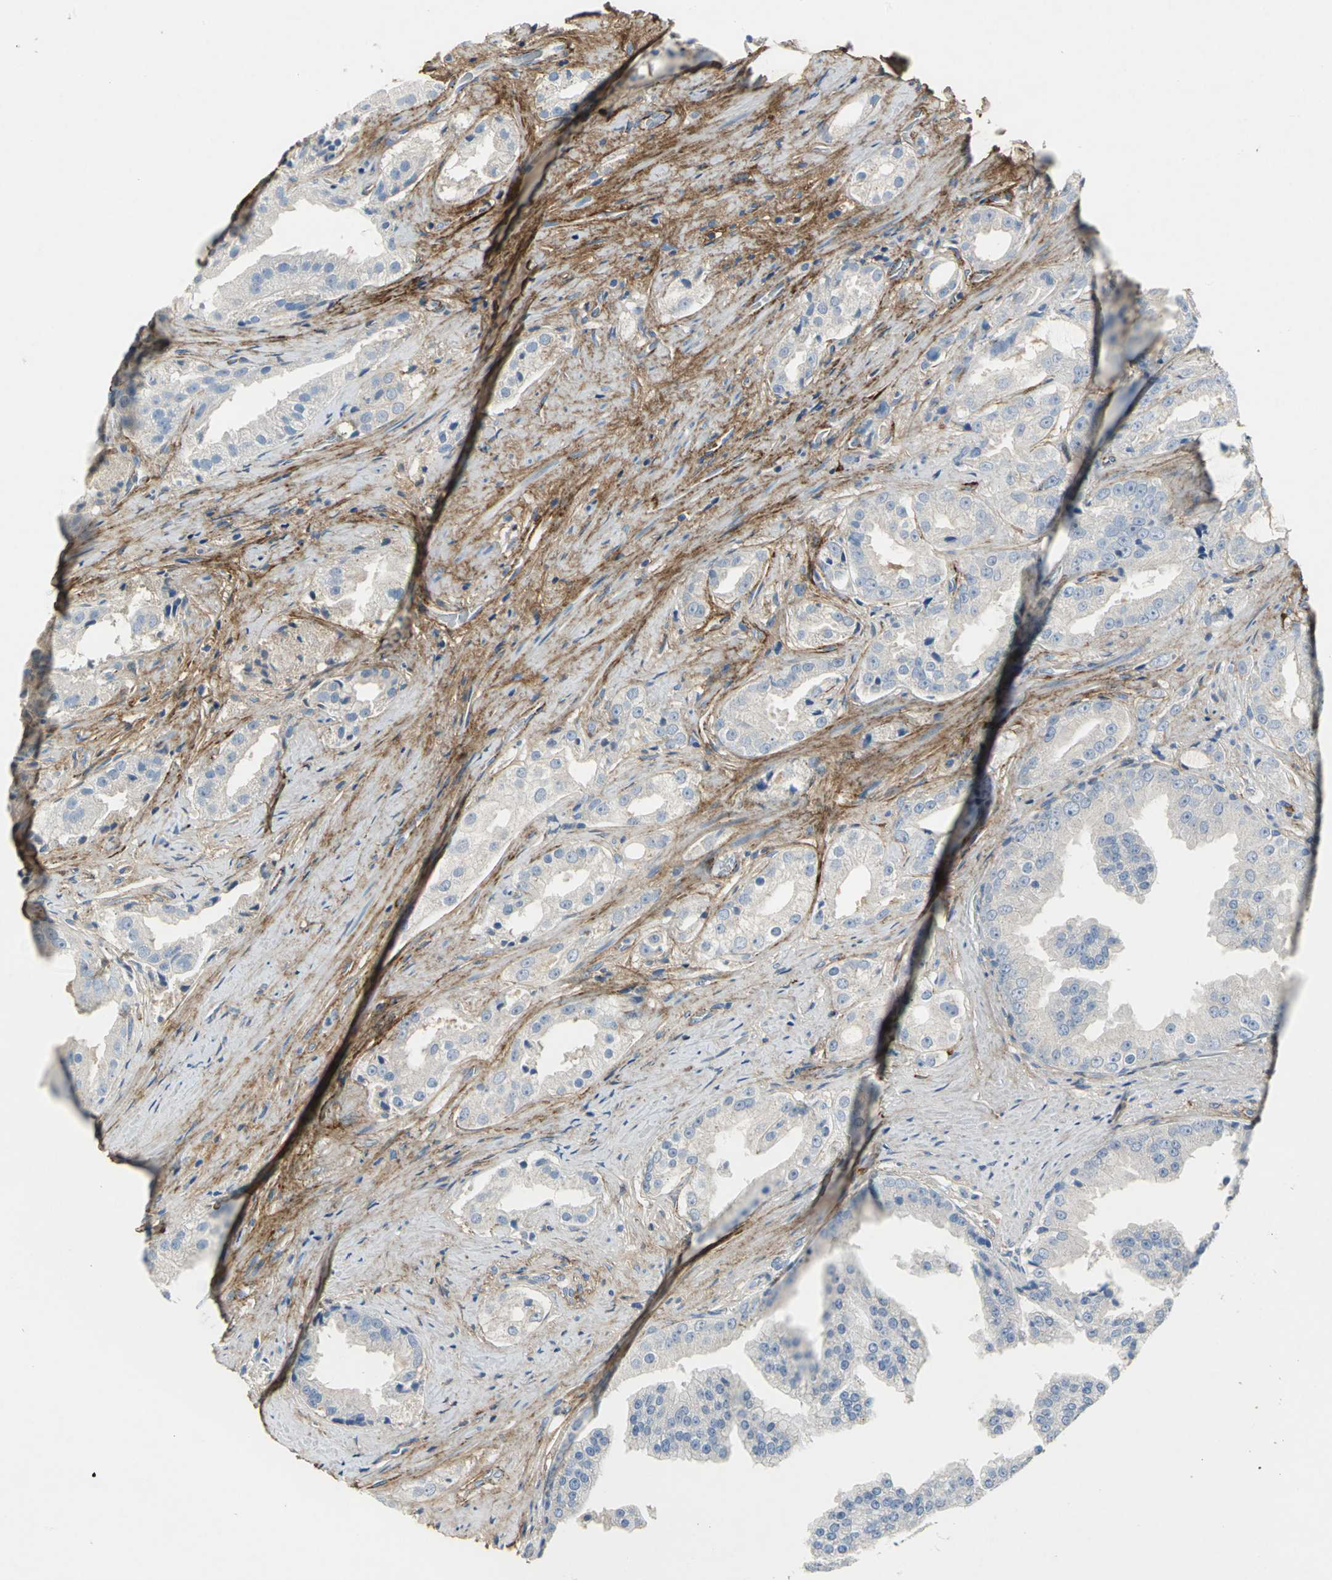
{"staining": {"intensity": "negative", "quantity": "none", "location": "none"}, "tissue": "prostate cancer", "cell_type": "Tumor cells", "image_type": "cancer", "snomed": [{"axis": "morphology", "description": "Adenocarcinoma, High grade"}, {"axis": "topography", "description": "Prostate"}], "caption": "Tumor cells are negative for brown protein staining in adenocarcinoma (high-grade) (prostate).", "gene": "EFNB3", "patient": {"sex": "male", "age": 73}}